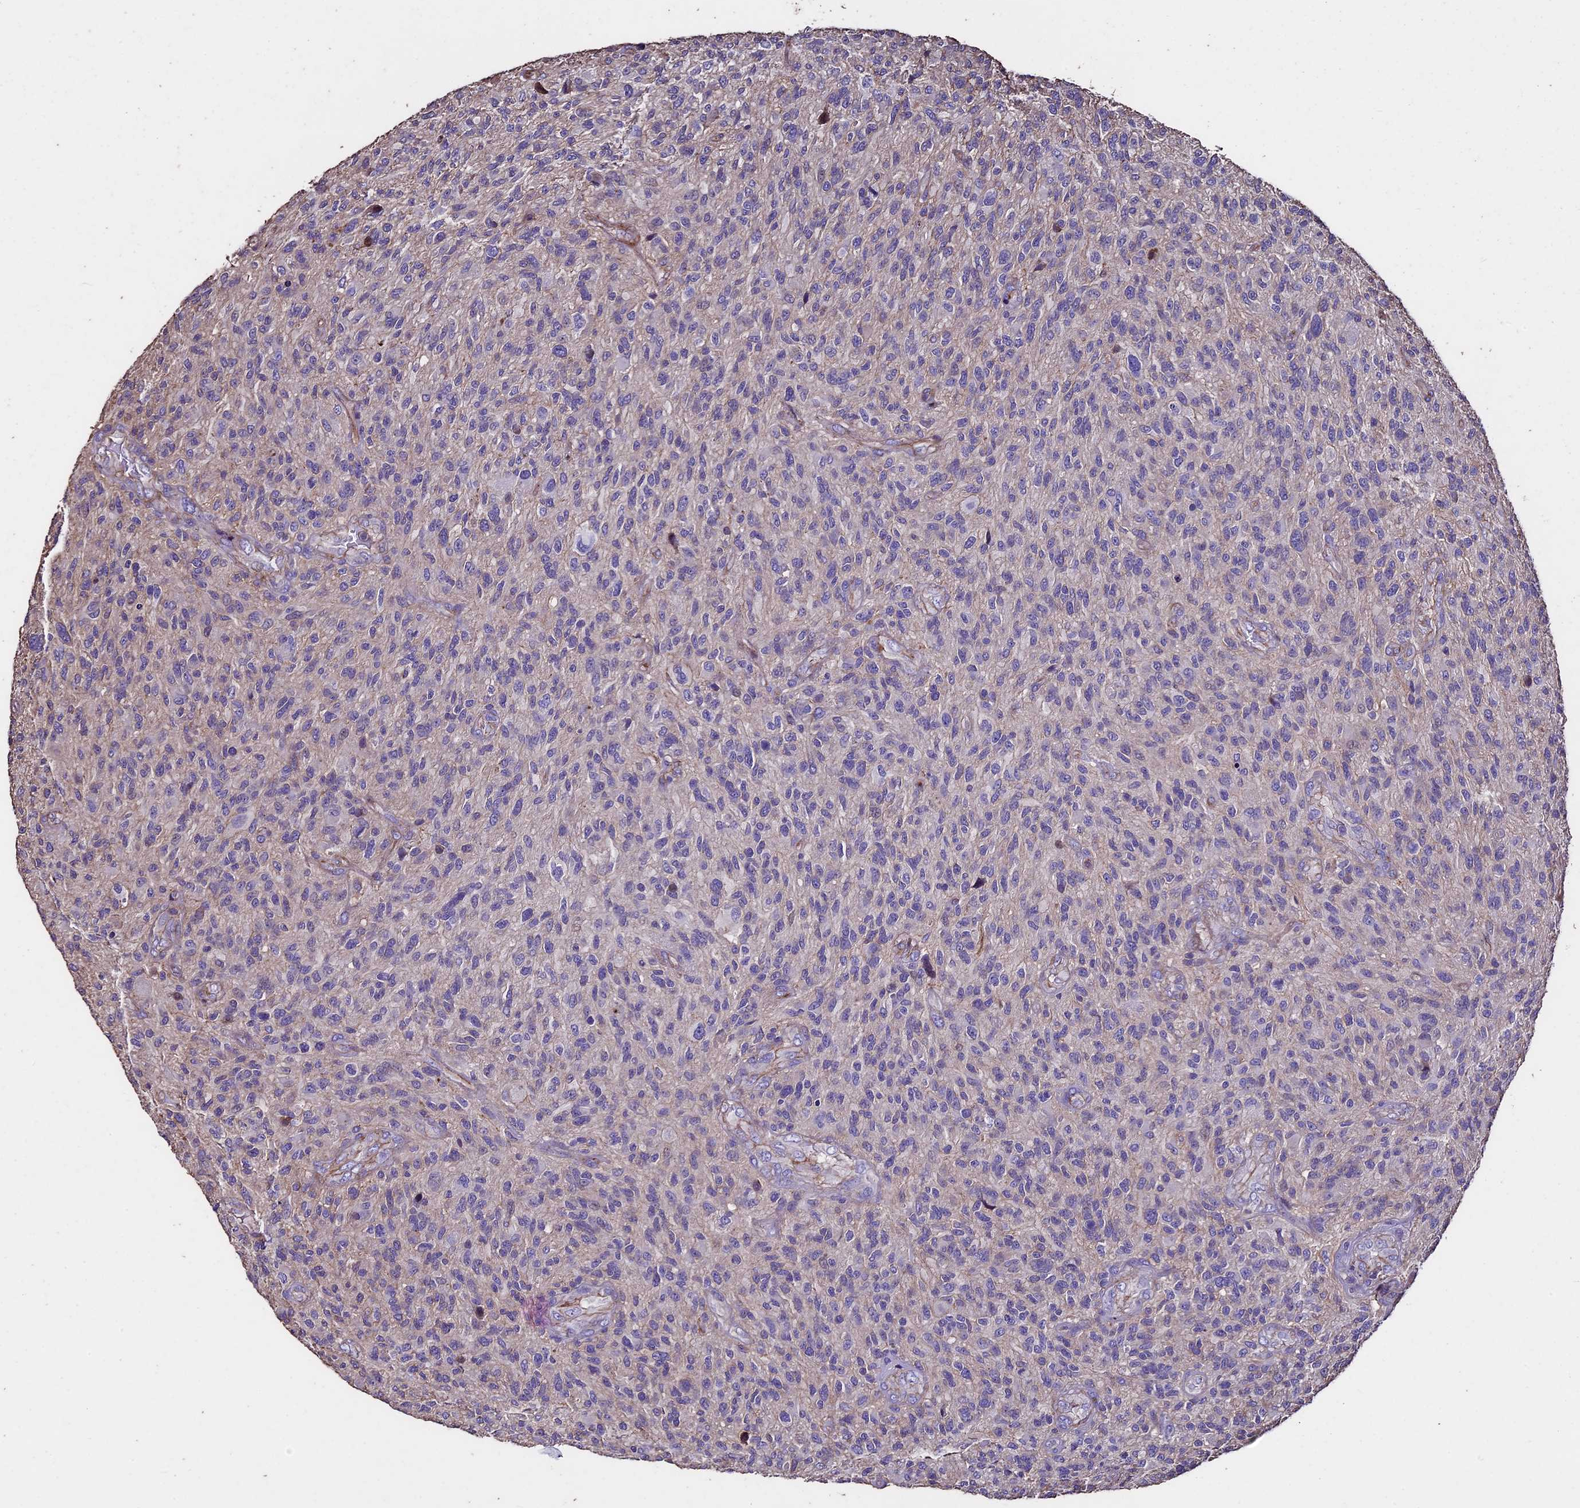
{"staining": {"intensity": "negative", "quantity": "none", "location": "none"}, "tissue": "glioma", "cell_type": "Tumor cells", "image_type": "cancer", "snomed": [{"axis": "morphology", "description": "Glioma, malignant, High grade"}, {"axis": "topography", "description": "Brain"}], "caption": "Immunohistochemistry of human malignant high-grade glioma demonstrates no staining in tumor cells.", "gene": "USB1", "patient": {"sex": "male", "age": 47}}